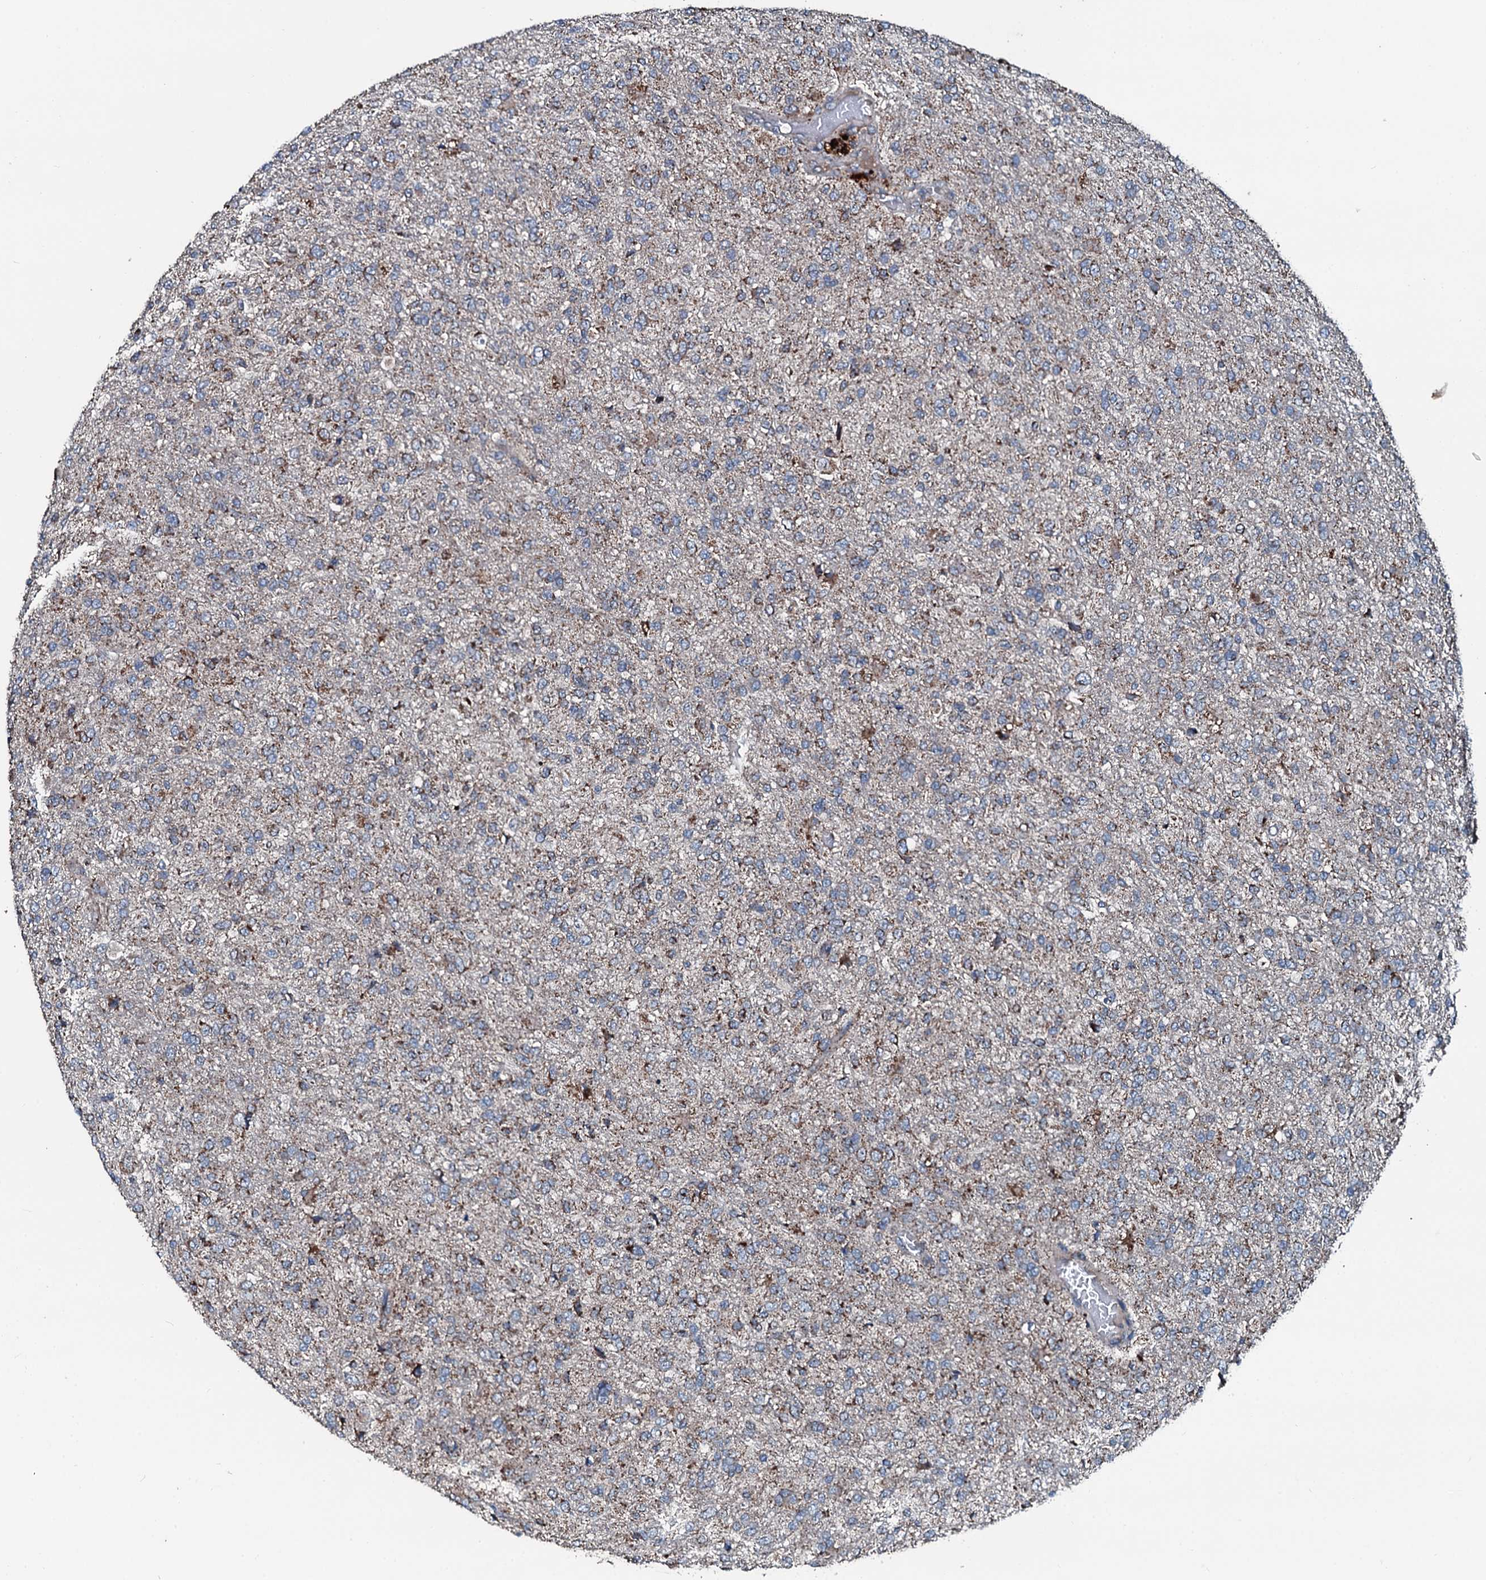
{"staining": {"intensity": "moderate", "quantity": "<25%", "location": "cytoplasmic/membranous"}, "tissue": "glioma", "cell_type": "Tumor cells", "image_type": "cancer", "snomed": [{"axis": "morphology", "description": "Glioma, malignant, High grade"}, {"axis": "topography", "description": "Brain"}], "caption": "High-grade glioma (malignant) tissue reveals moderate cytoplasmic/membranous expression in about <25% of tumor cells (Stains: DAB (3,3'-diaminobenzidine) in brown, nuclei in blue, Microscopy: brightfield microscopy at high magnification).", "gene": "ACSS3", "patient": {"sex": "female", "age": 74}}